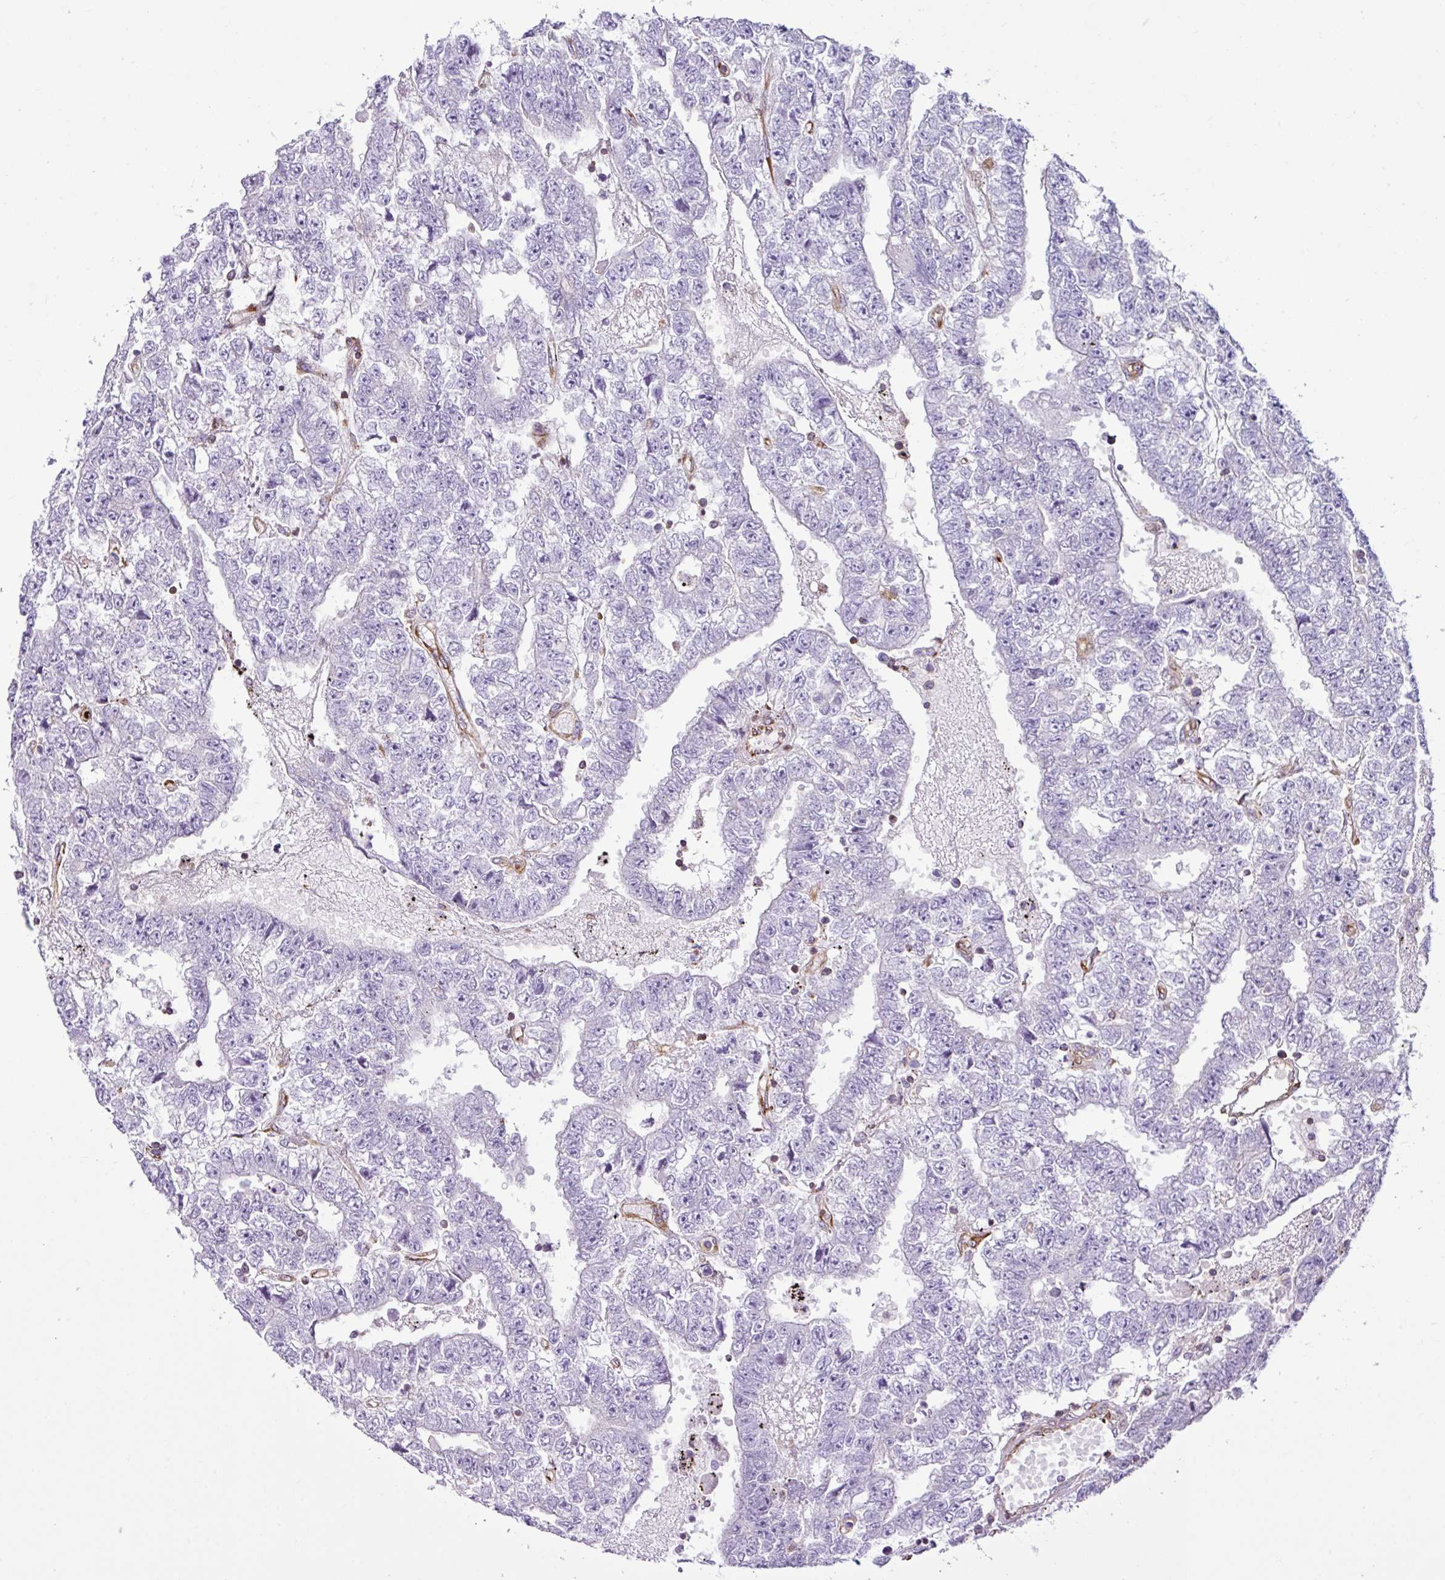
{"staining": {"intensity": "negative", "quantity": "none", "location": "none"}, "tissue": "testis cancer", "cell_type": "Tumor cells", "image_type": "cancer", "snomed": [{"axis": "morphology", "description": "Carcinoma, Embryonal, NOS"}, {"axis": "topography", "description": "Testis"}], "caption": "Testis cancer (embryonal carcinoma) stained for a protein using immunohistochemistry (IHC) exhibits no expression tumor cells.", "gene": "EME2", "patient": {"sex": "male", "age": 25}}